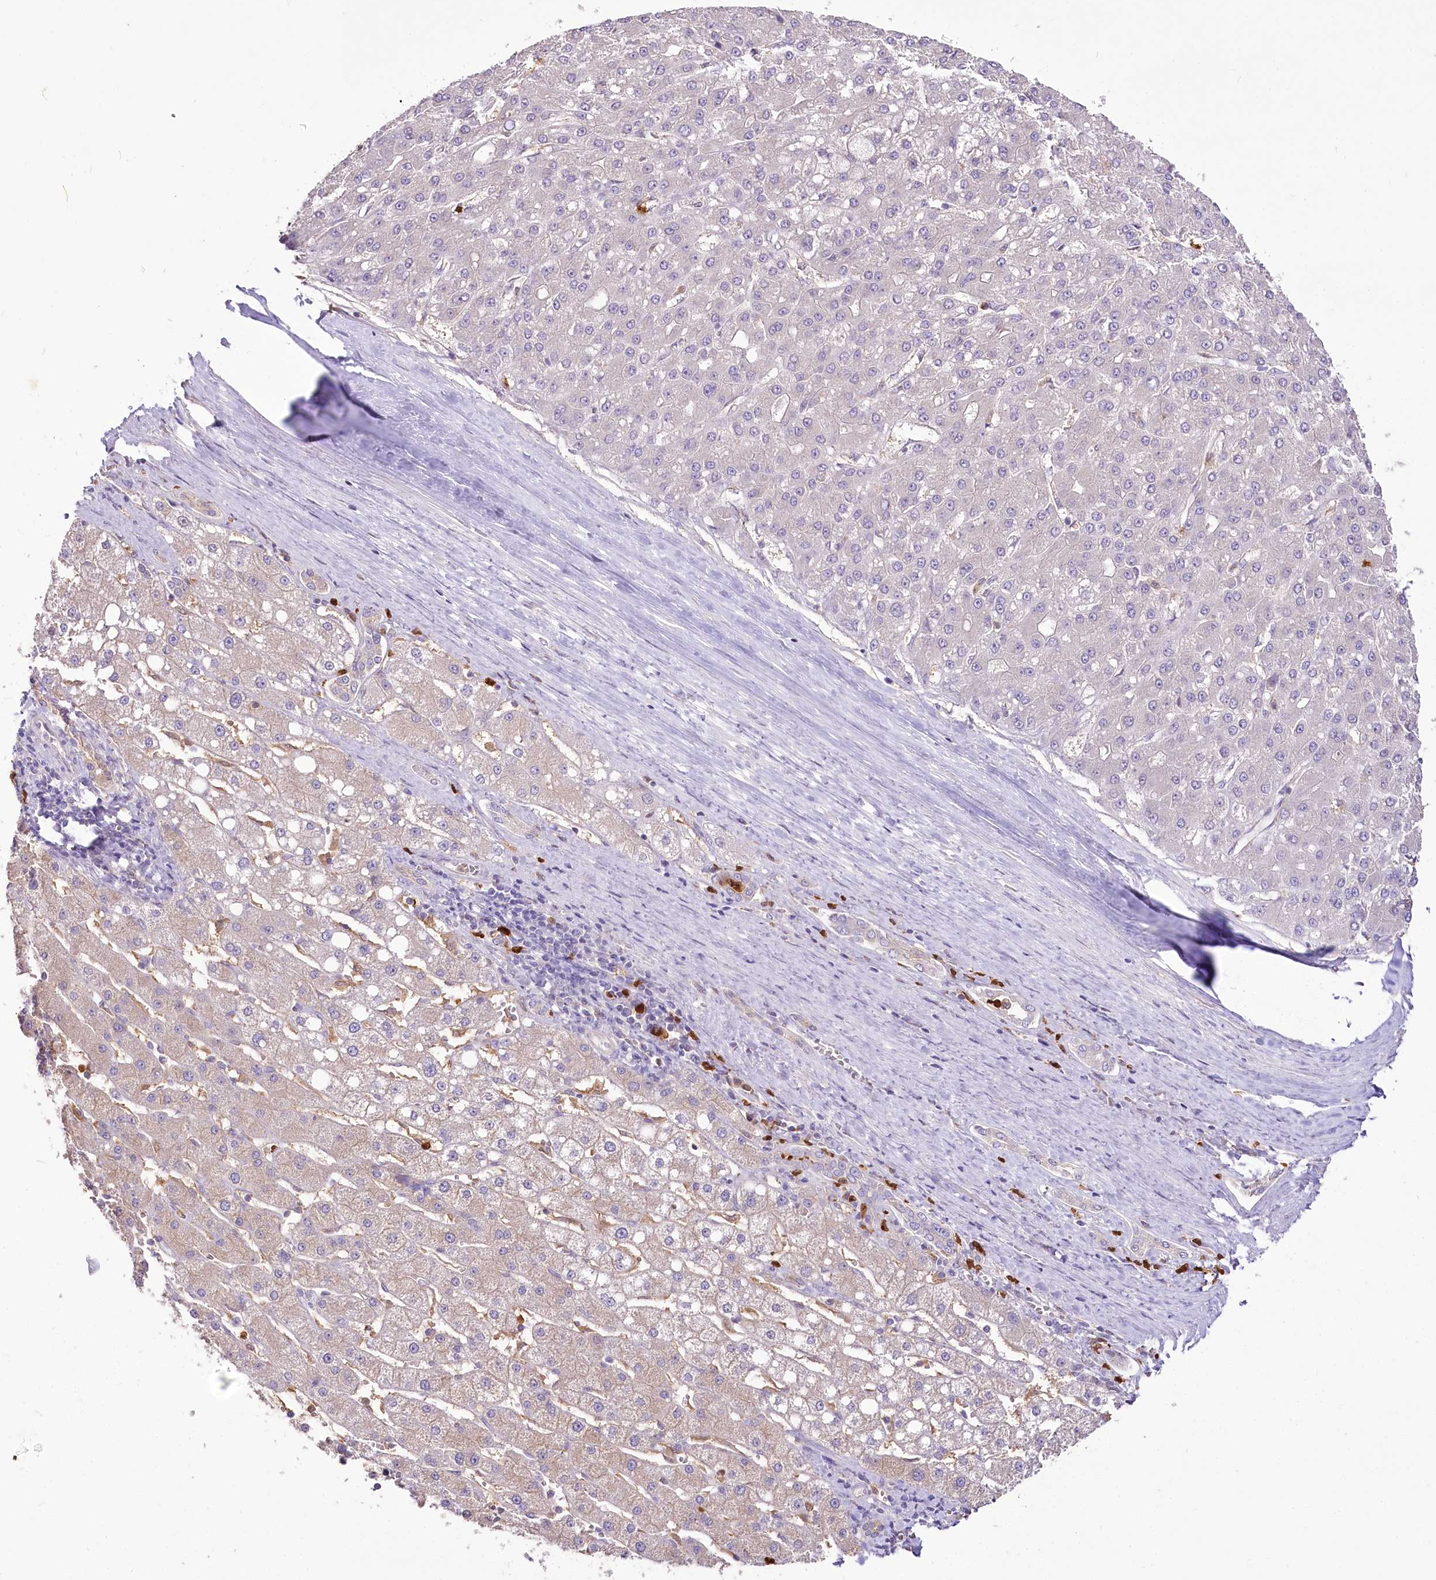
{"staining": {"intensity": "negative", "quantity": "none", "location": "none"}, "tissue": "liver cancer", "cell_type": "Tumor cells", "image_type": "cancer", "snomed": [{"axis": "morphology", "description": "Carcinoma, Hepatocellular, NOS"}, {"axis": "topography", "description": "Liver"}], "caption": "Immunohistochemical staining of human liver cancer (hepatocellular carcinoma) reveals no significant positivity in tumor cells.", "gene": "DPYD", "patient": {"sex": "male", "age": 67}}